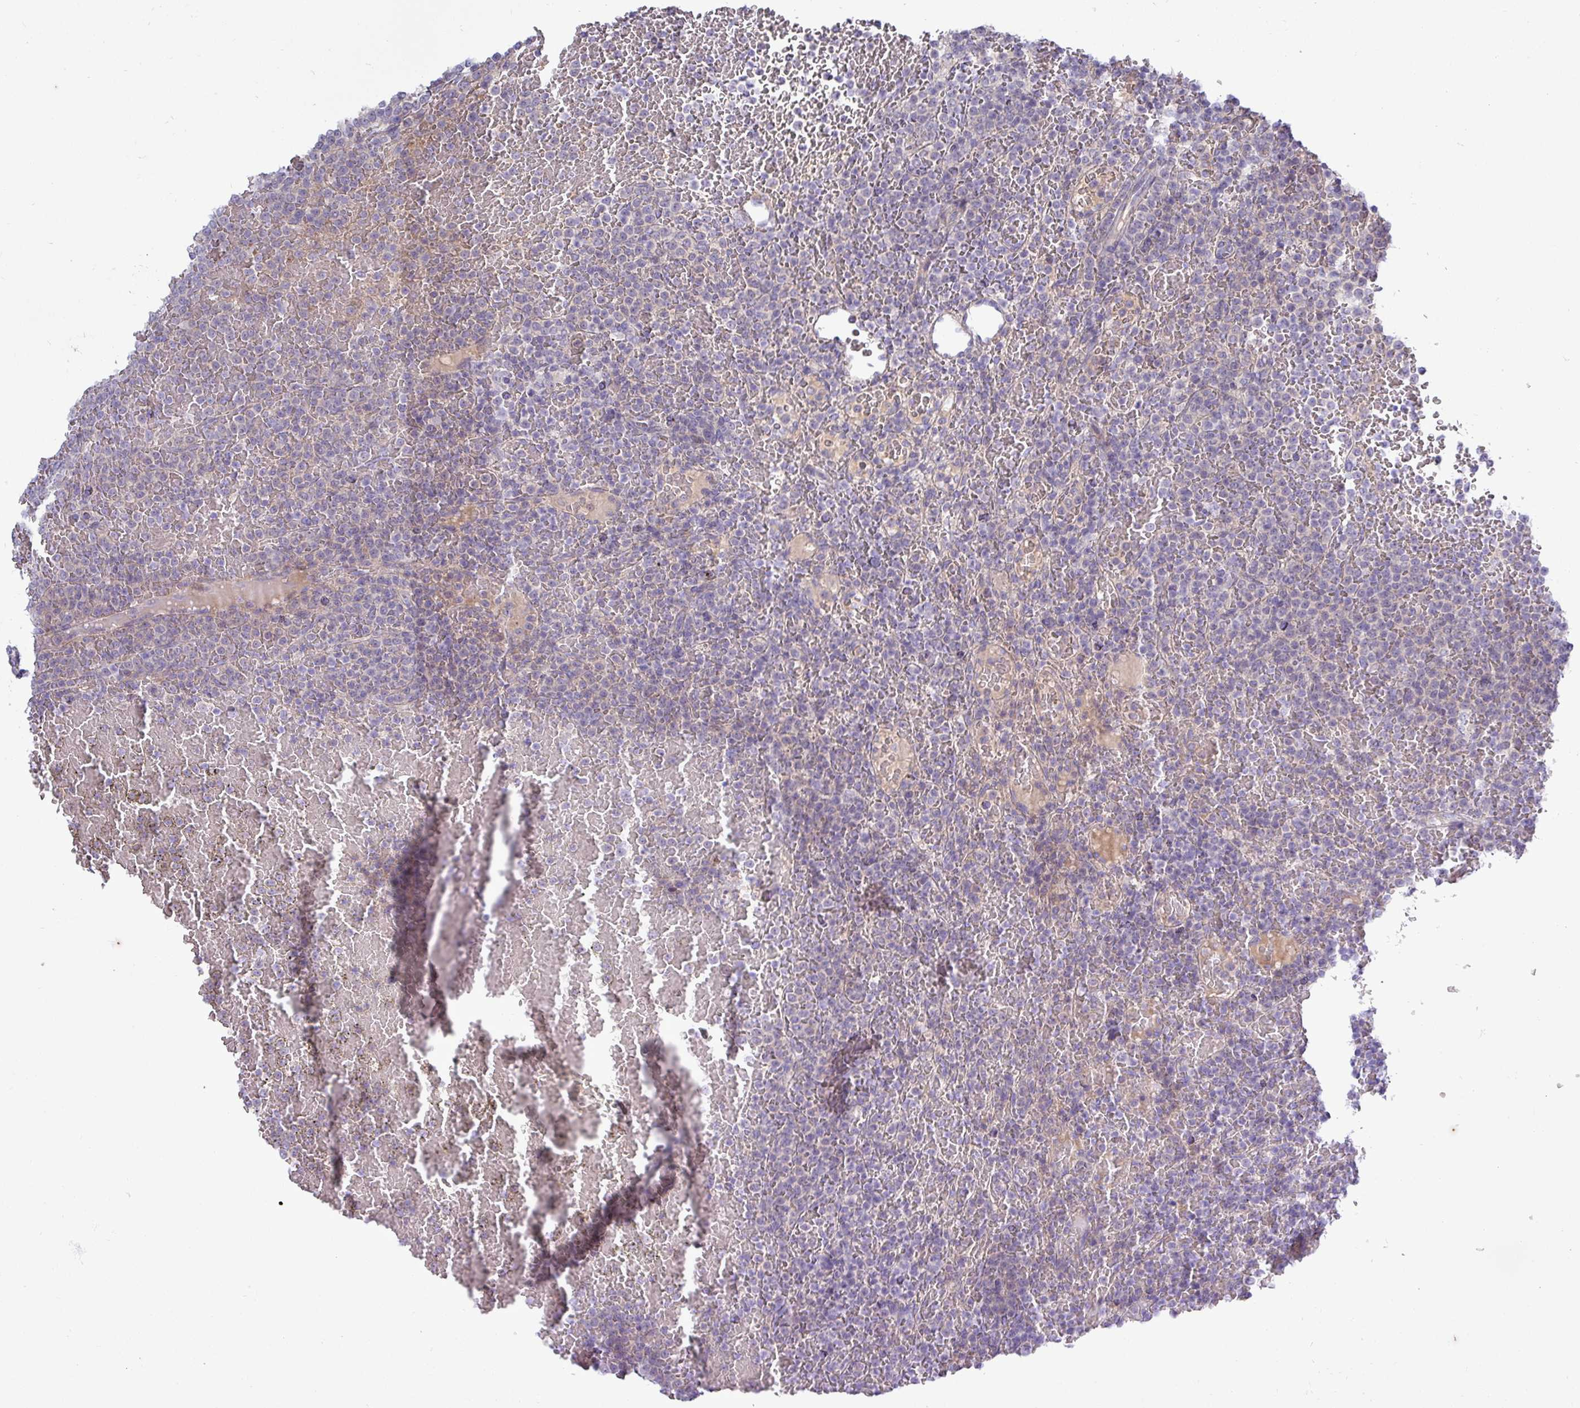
{"staining": {"intensity": "negative", "quantity": "none", "location": "none"}, "tissue": "lymphoma", "cell_type": "Tumor cells", "image_type": "cancer", "snomed": [{"axis": "morphology", "description": "Malignant lymphoma, non-Hodgkin's type, Low grade"}, {"axis": "topography", "description": "Spleen"}], "caption": "Immunohistochemical staining of lymphoma exhibits no significant expression in tumor cells.", "gene": "TNFSF12", "patient": {"sex": "male", "age": 60}}